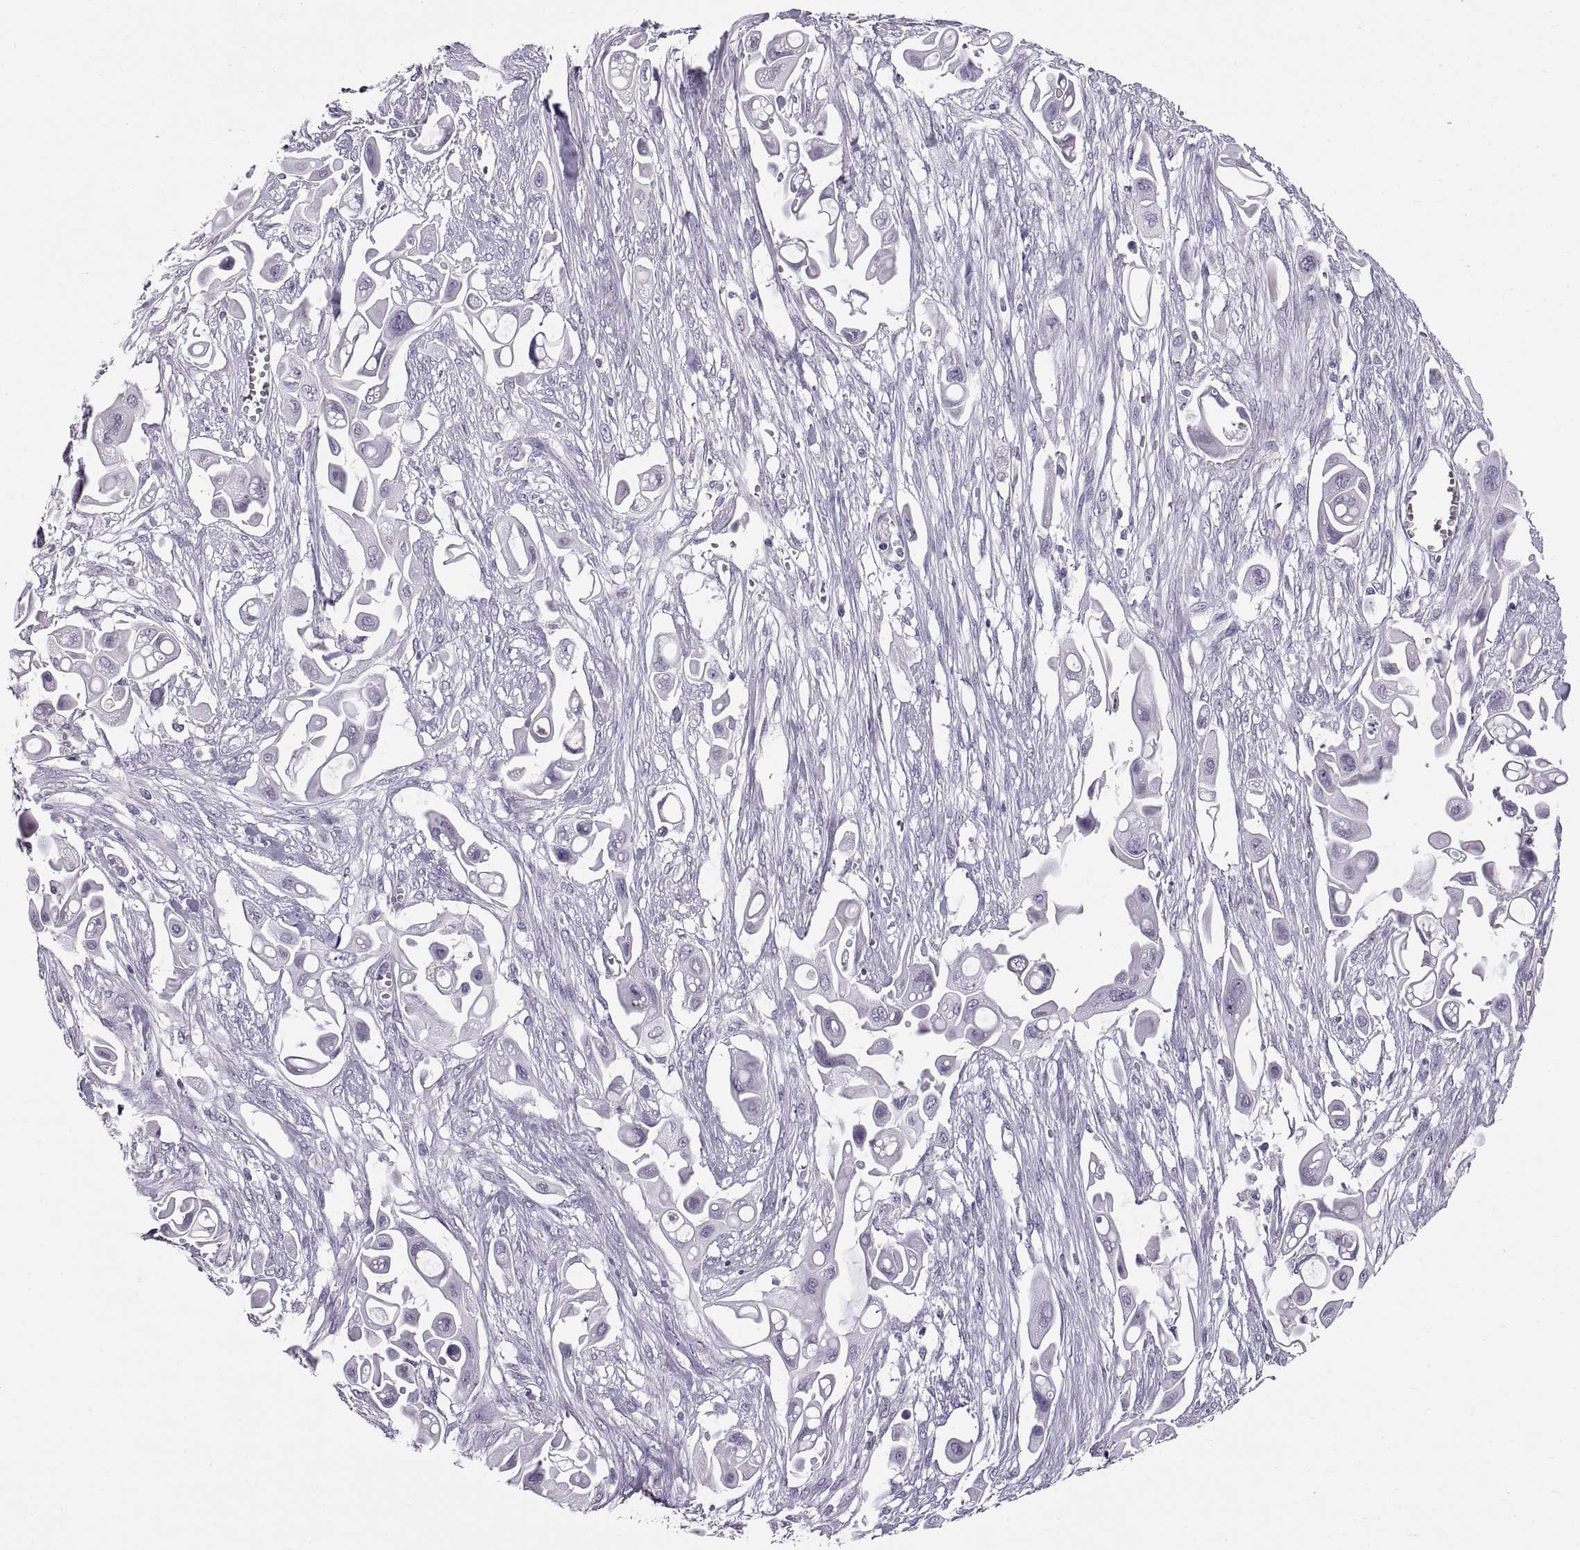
{"staining": {"intensity": "negative", "quantity": "none", "location": "none"}, "tissue": "pancreatic cancer", "cell_type": "Tumor cells", "image_type": "cancer", "snomed": [{"axis": "morphology", "description": "Adenocarcinoma, NOS"}, {"axis": "topography", "description": "Pancreas"}], "caption": "DAB immunohistochemical staining of human pancreatic cancer demonstrates no significant positivity in tumor cells.", "gene": "SPACDR", "patient": {"sex": "male", "age": 50}}